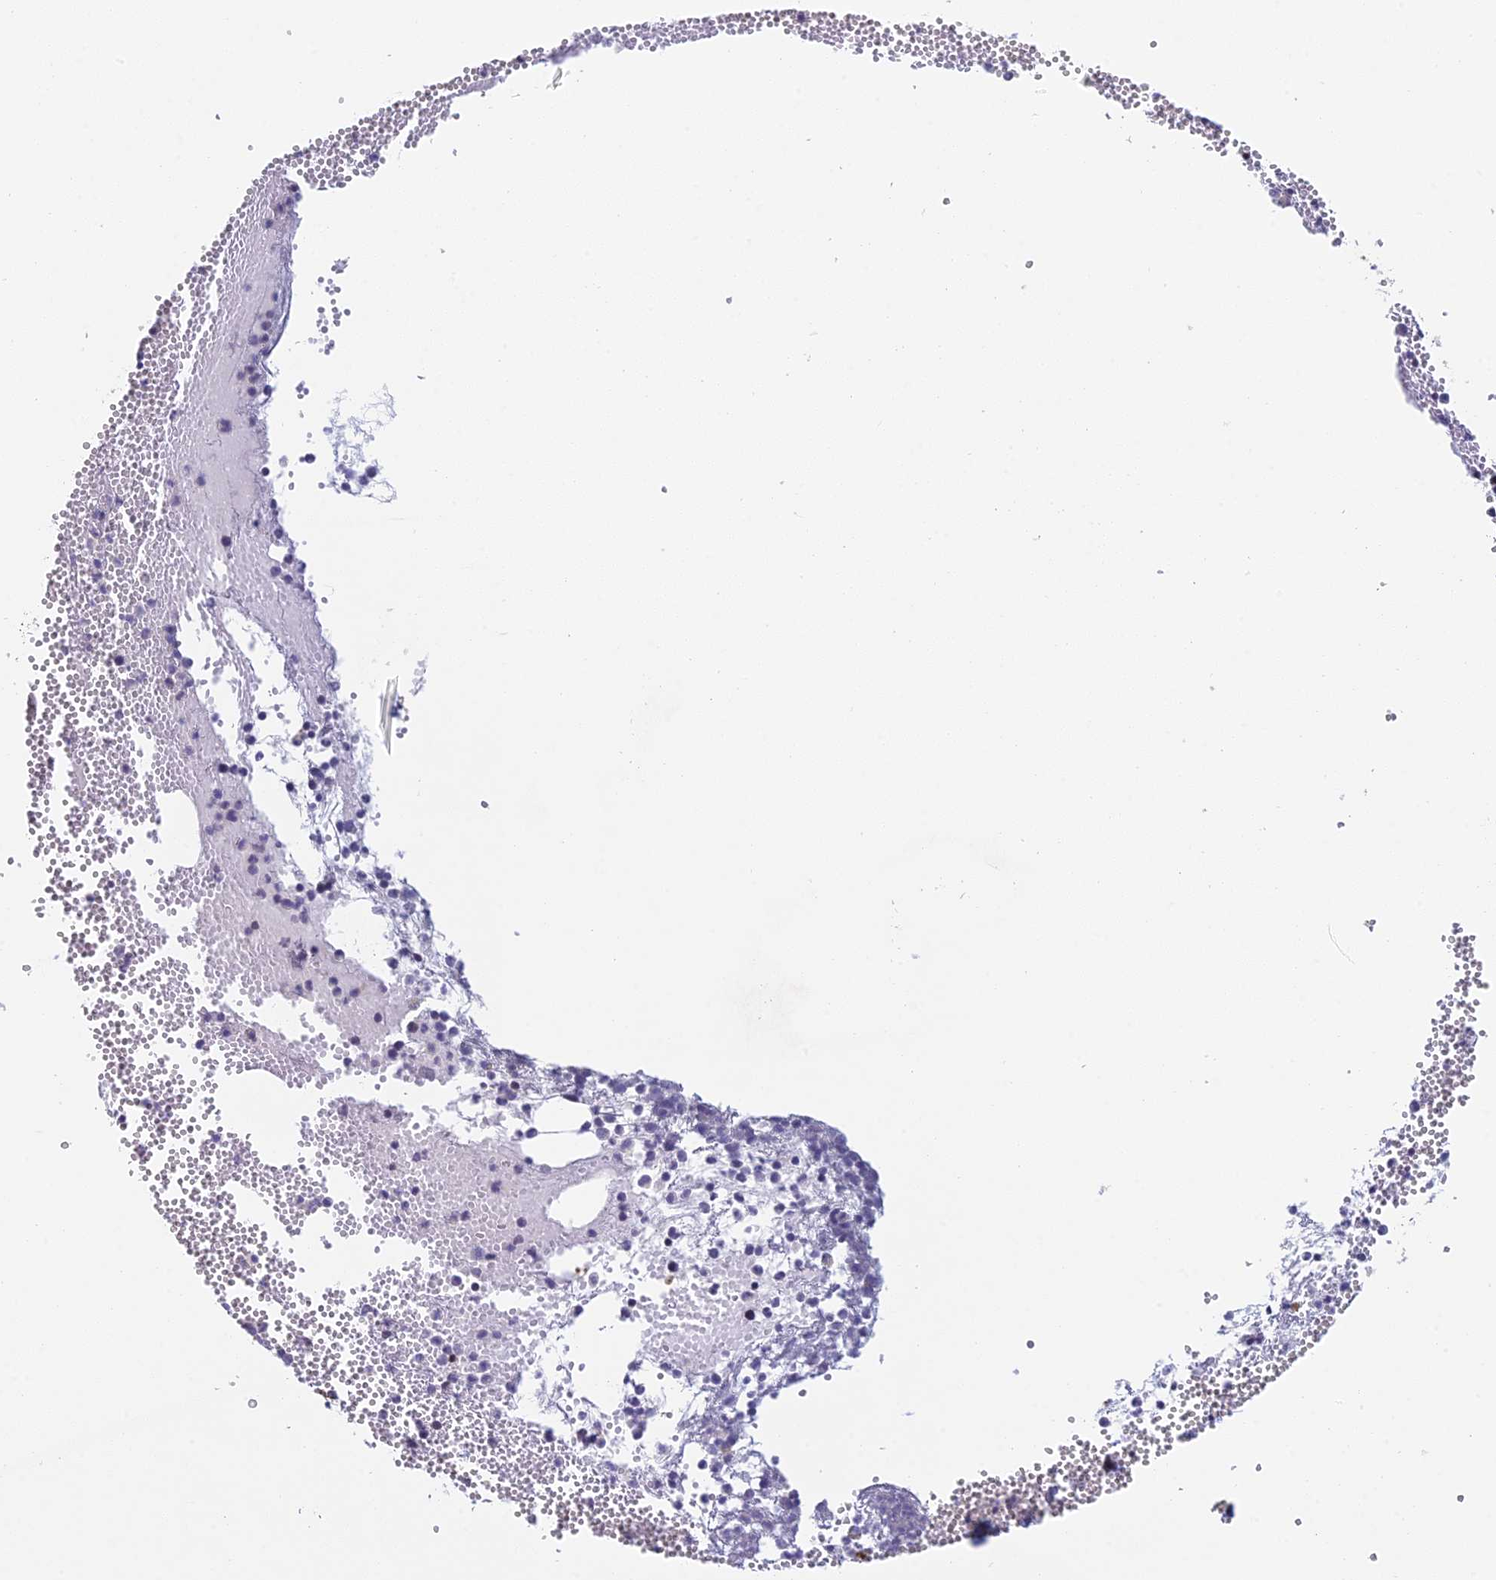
{"staining": {"intensity": "negative", "quantity": "none", "location": "none"}, "tissue": "bone marrow", "cell_type": "Hematopoietic cells", "image_type": "normal", "snomed": [{"axis": "morphology", "description": "Normal tissue, NOS"}, {"axis": "topography", "description": "Bone marrow"}], "caption": "Immunohistochemical staining of normal bone marrow demonstrates no significant staining in hematopoietic cells.", "gene": "REXO5", "patient": {"sex": "female", "age": 77}}